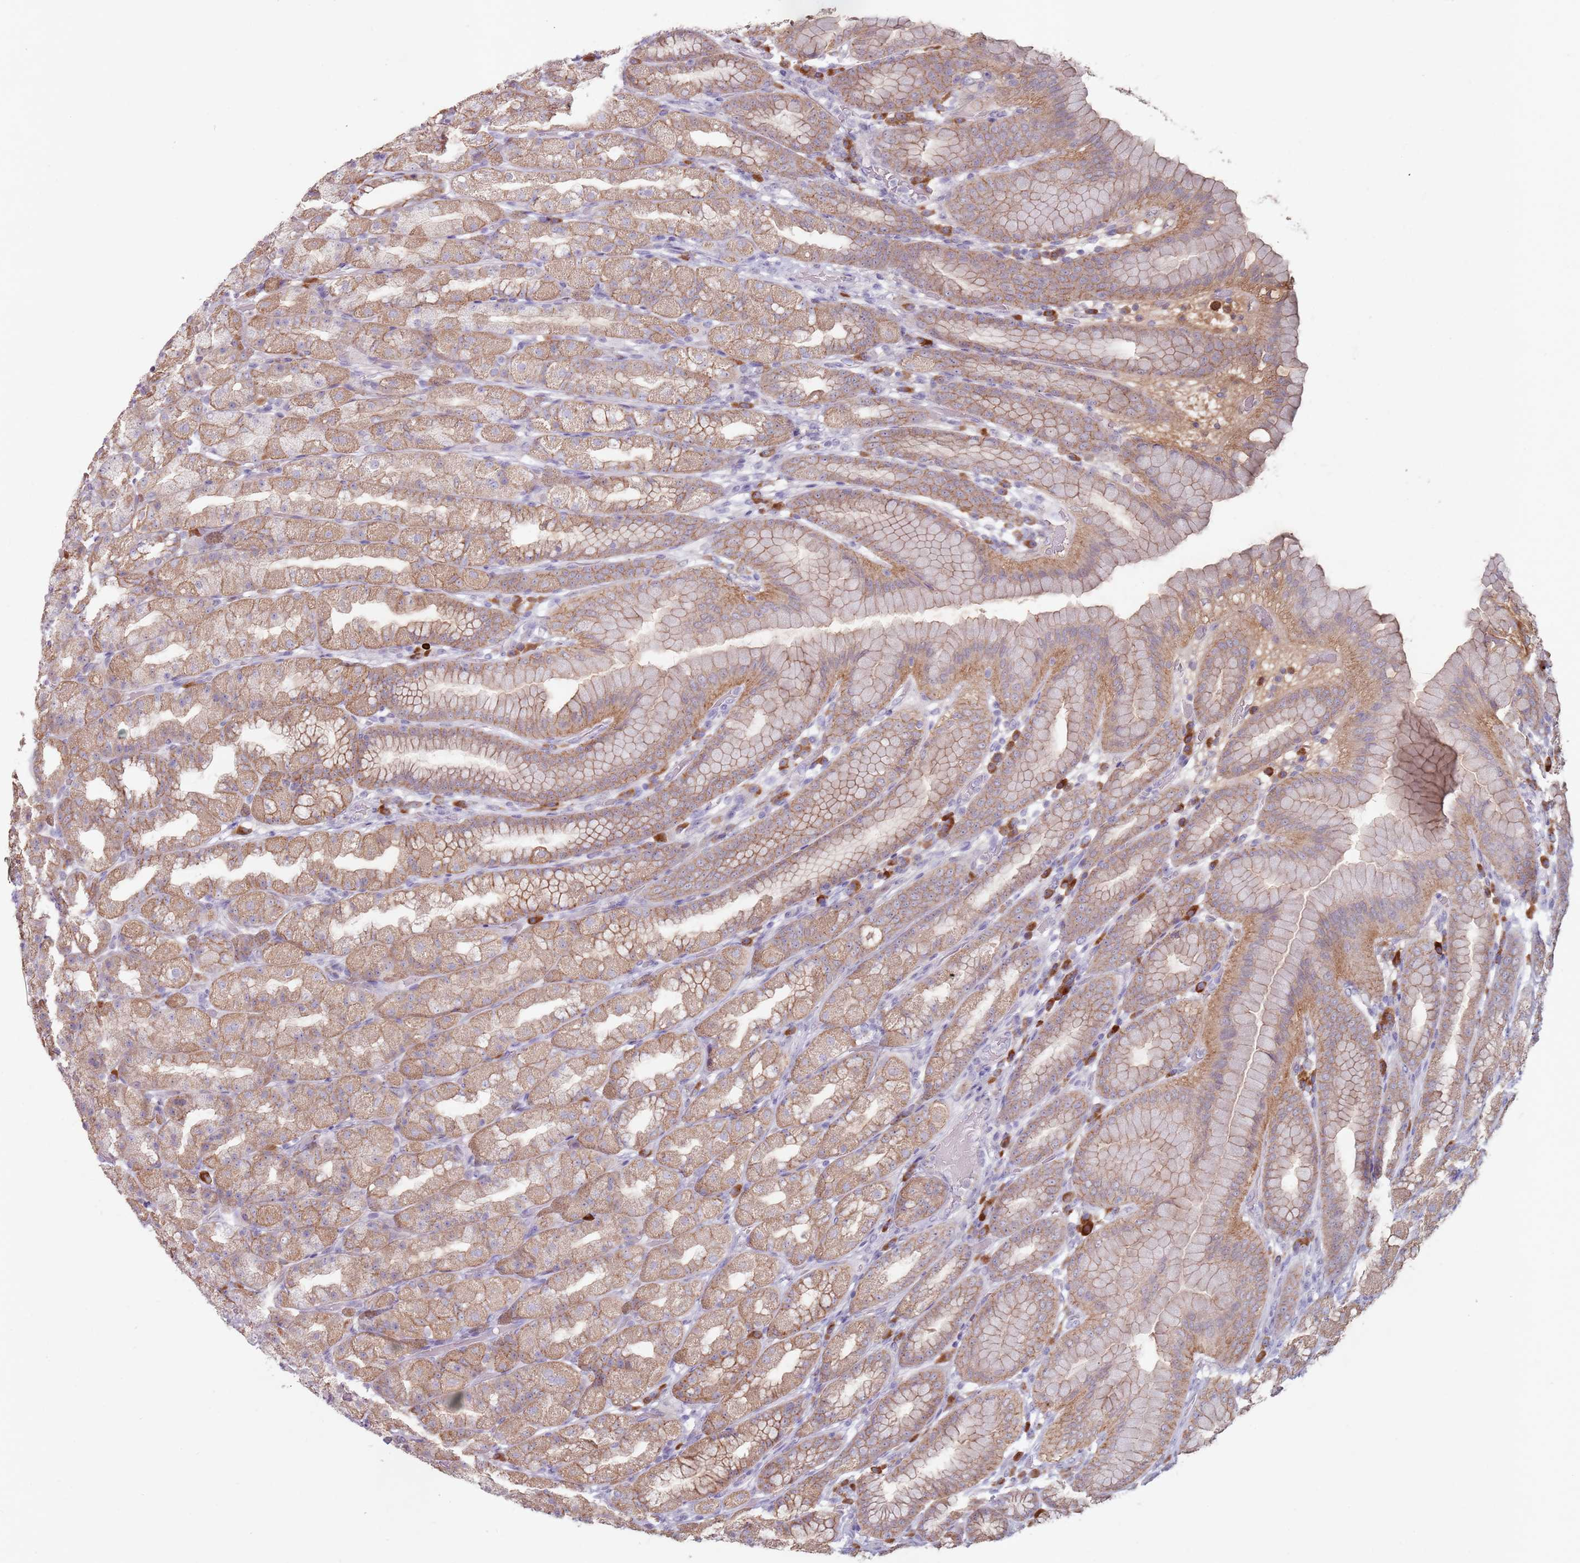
{"staining": {"intensity": "moderate", "quantity": ">75%", "location": "cytoplasmic/membranous"}, "tissue": "stomach", "cell_type": "Glandular cells", "image_type": "normal", "snomed": [{"axis": "morphology", "description": "Normal tissue, NOS"}, {"axis": "topography", "description": "Stomach, upper"}], "caption": "Approximately >75% of glandular cells in benign stomach show moderate cytoplasmic/membranous protein expression as visualized by brown immunohistochemical staining.", "gene": "STYK1", "patient": {"sex": "male", "age": 68}}